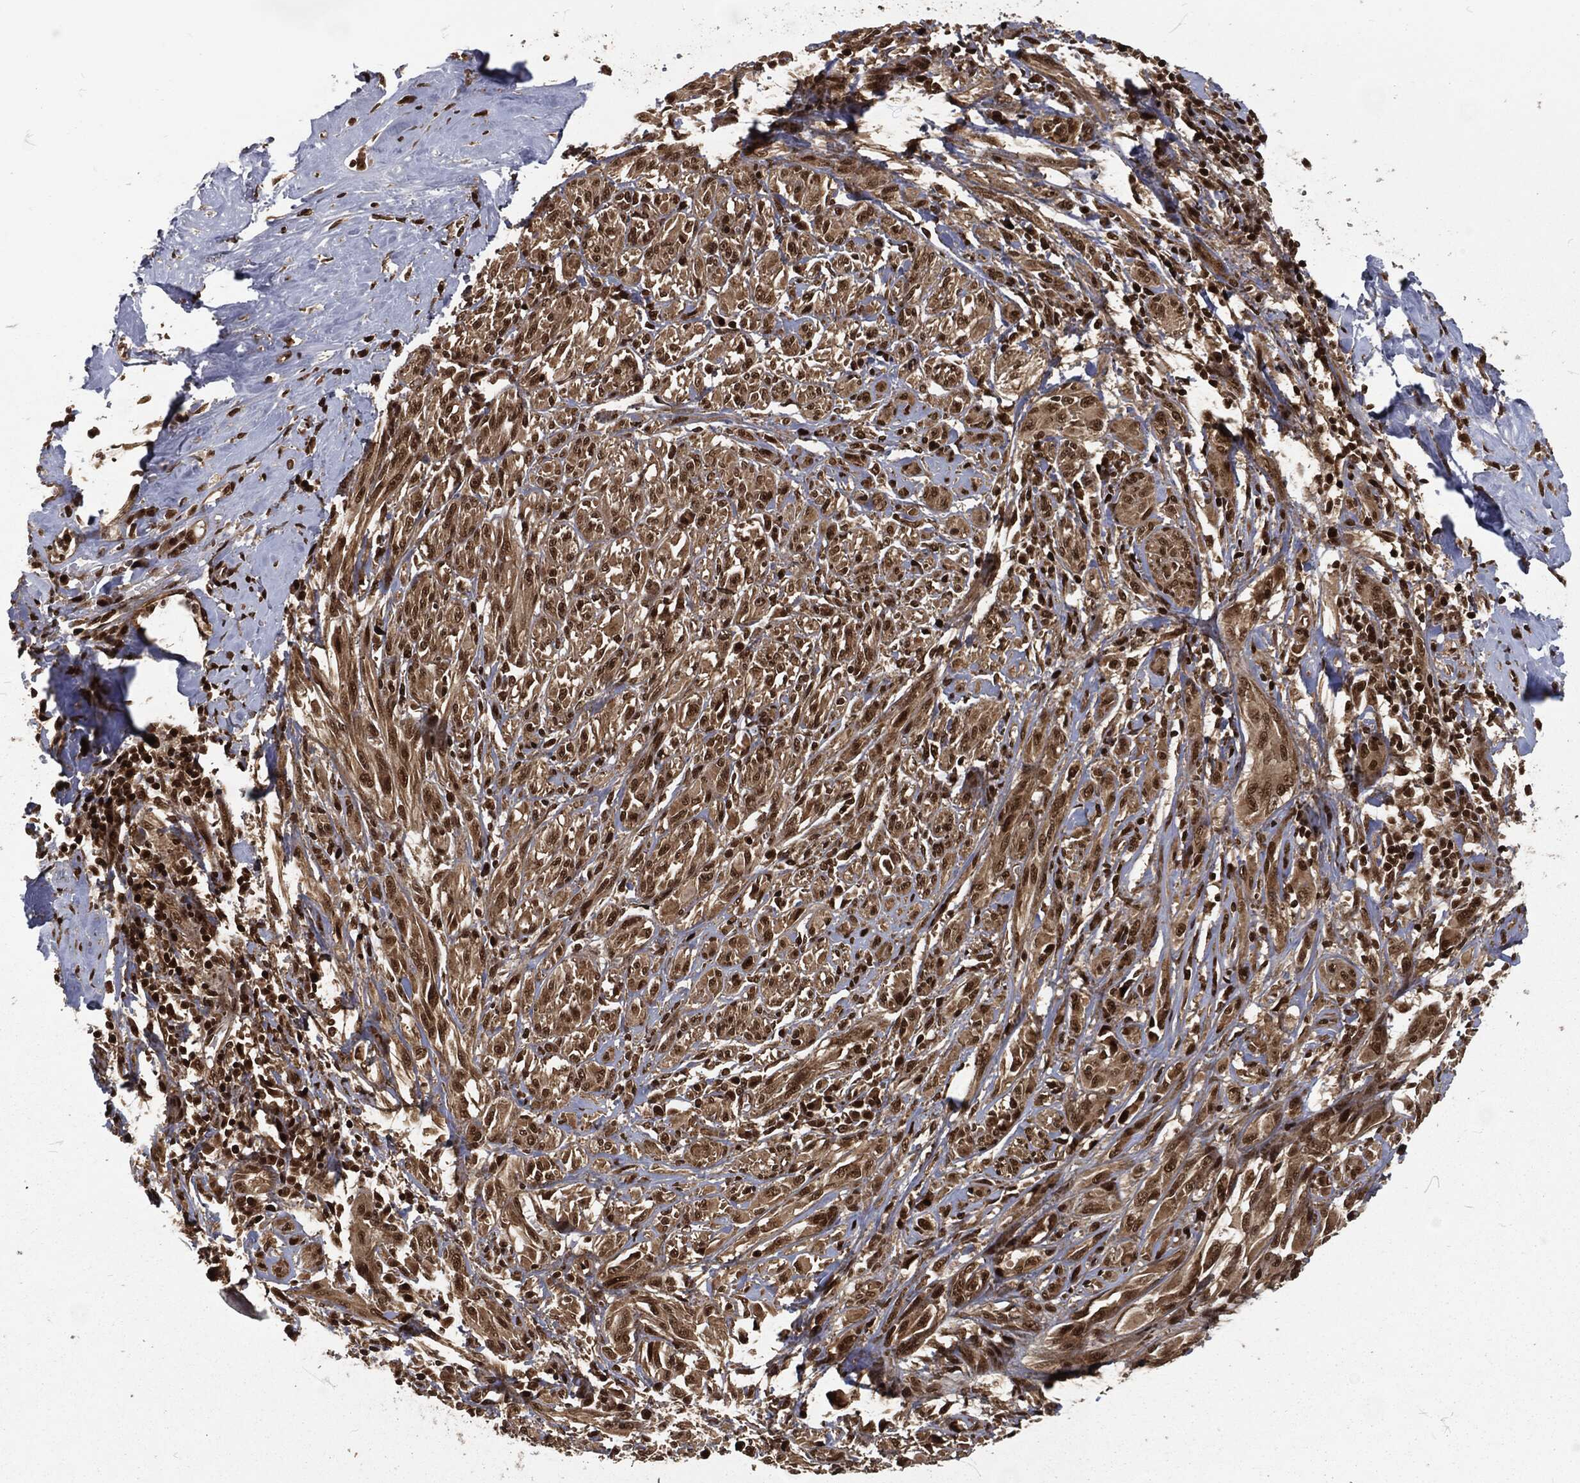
{"staining": {"intensity": "moderate", "quantity": "25%-75%", "location": "cytoplasmic/membranous,nuclear"}, "tissue": "melanoma", "cell_type": "Tumor cells", "image_type": "cancer", "snomed": [{"axis": "morphology", "description": "Malignant melanoma, NOS"}, {"axis": "topography", "description": "Skin"}], "caption": "A medium amount of moderate cytoplasmic/membranous and nuclear expression is identified in approximately 25%-75% of tumor cells in malignant melanoma tissue.", "gene": "NGRN", "patient": {"sex": "female", "age": 91}}